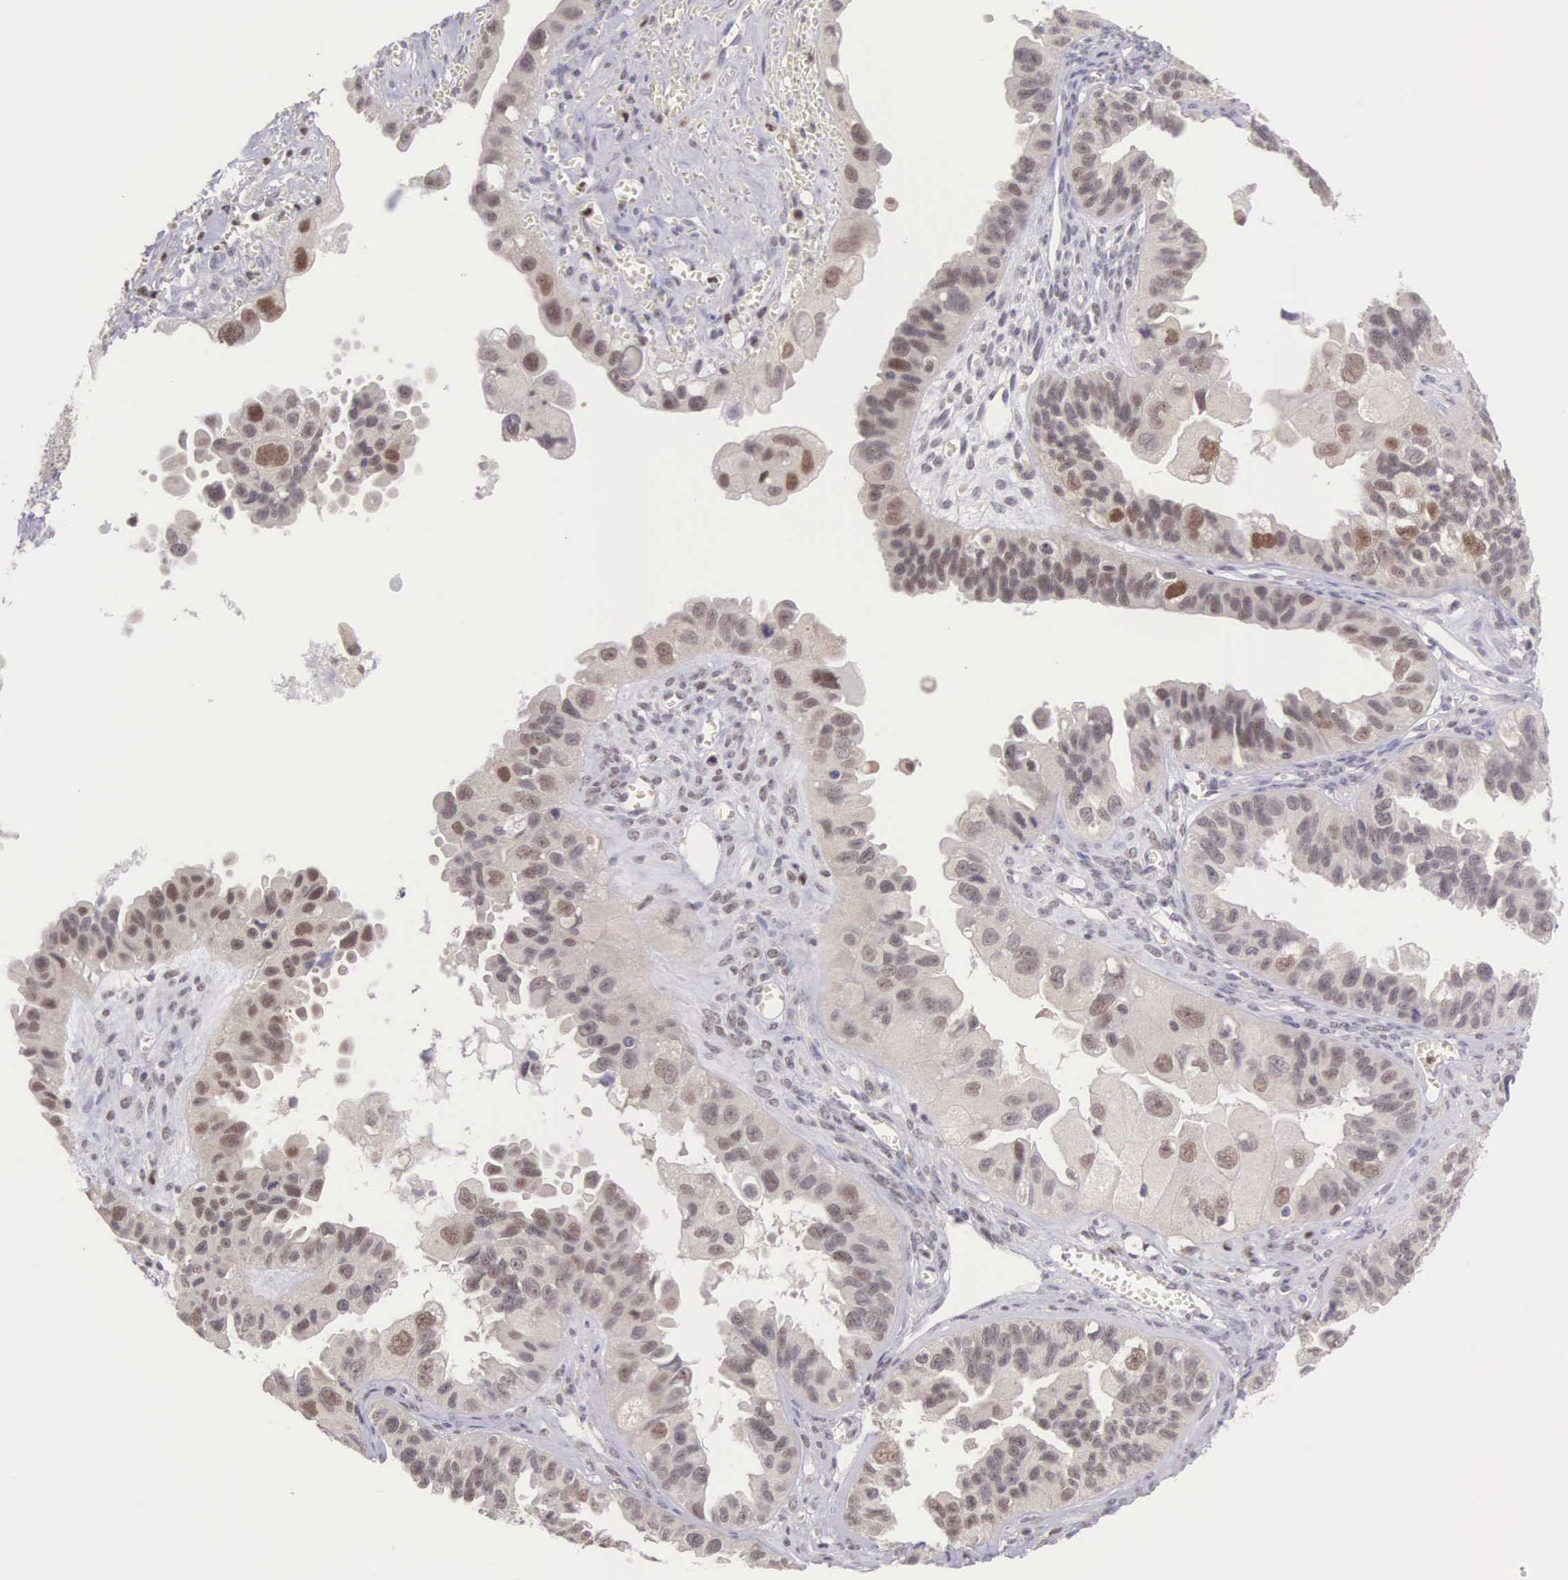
{"staining": {"intensity": "moderate", "quantity": "25%-75%", "location": "cytoplasmic/membranous,nuclear"}, "tissue": "ovarian cancer", "cell_type": "Tumor cells", "image_type": "cancer", "snomed": [{"axis": "morphology", "description": "Carcinoma, endometroid"}, {"axis": "topography", "description": "Ovary"}], "caption": "A histopathology image of ovarian cancer (endometroid carcinoma) stained for a protein displays moderate cytoplasmic/membranous and nuclear brown staining in tumor cells.", "gene": "GRK3", "patient": {"sex": "female", "age": 85}}